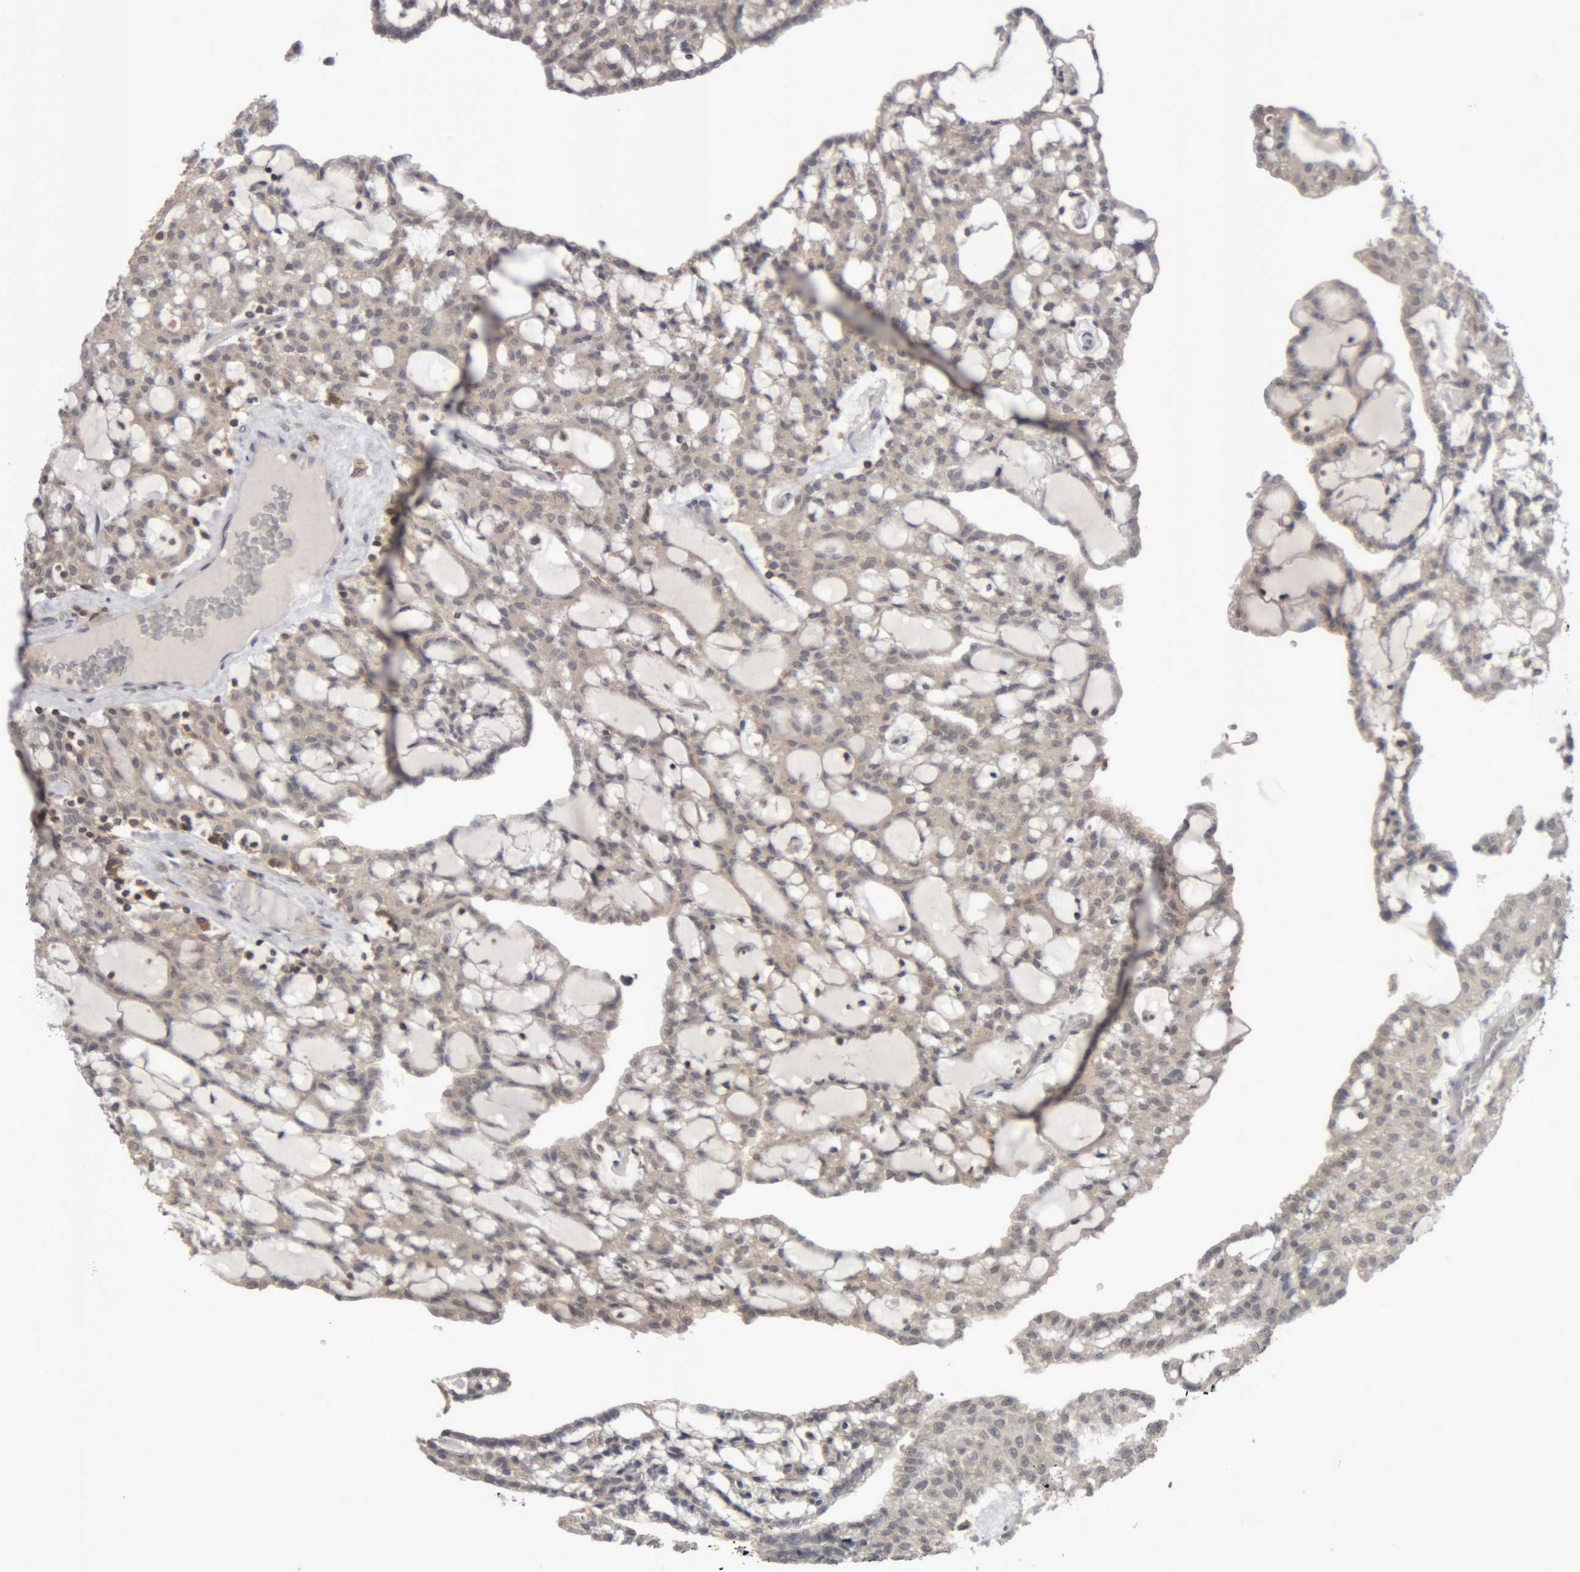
{"staining": {"intensity": "weak", "quantity": ">75%", "location": "cytoplasmic/membranous"}, "tissue": "renal cancer", "cell_type": "Tumor cells", "image_type": "cancer", "snomed": [{"axis": "morphology", "description": "Adenocarcinoma, NOS"}, {"axis": "topography", "description": "Kidney"}], "caption": "Immunohistochemical staining of adenocarcinoma (renal) shows low levels of weak cytoplasmic/membranous protein staining in about >75% of tumor cells.", "gene": "NFATC2", "patient": {"sex": "male", "age": 63}}